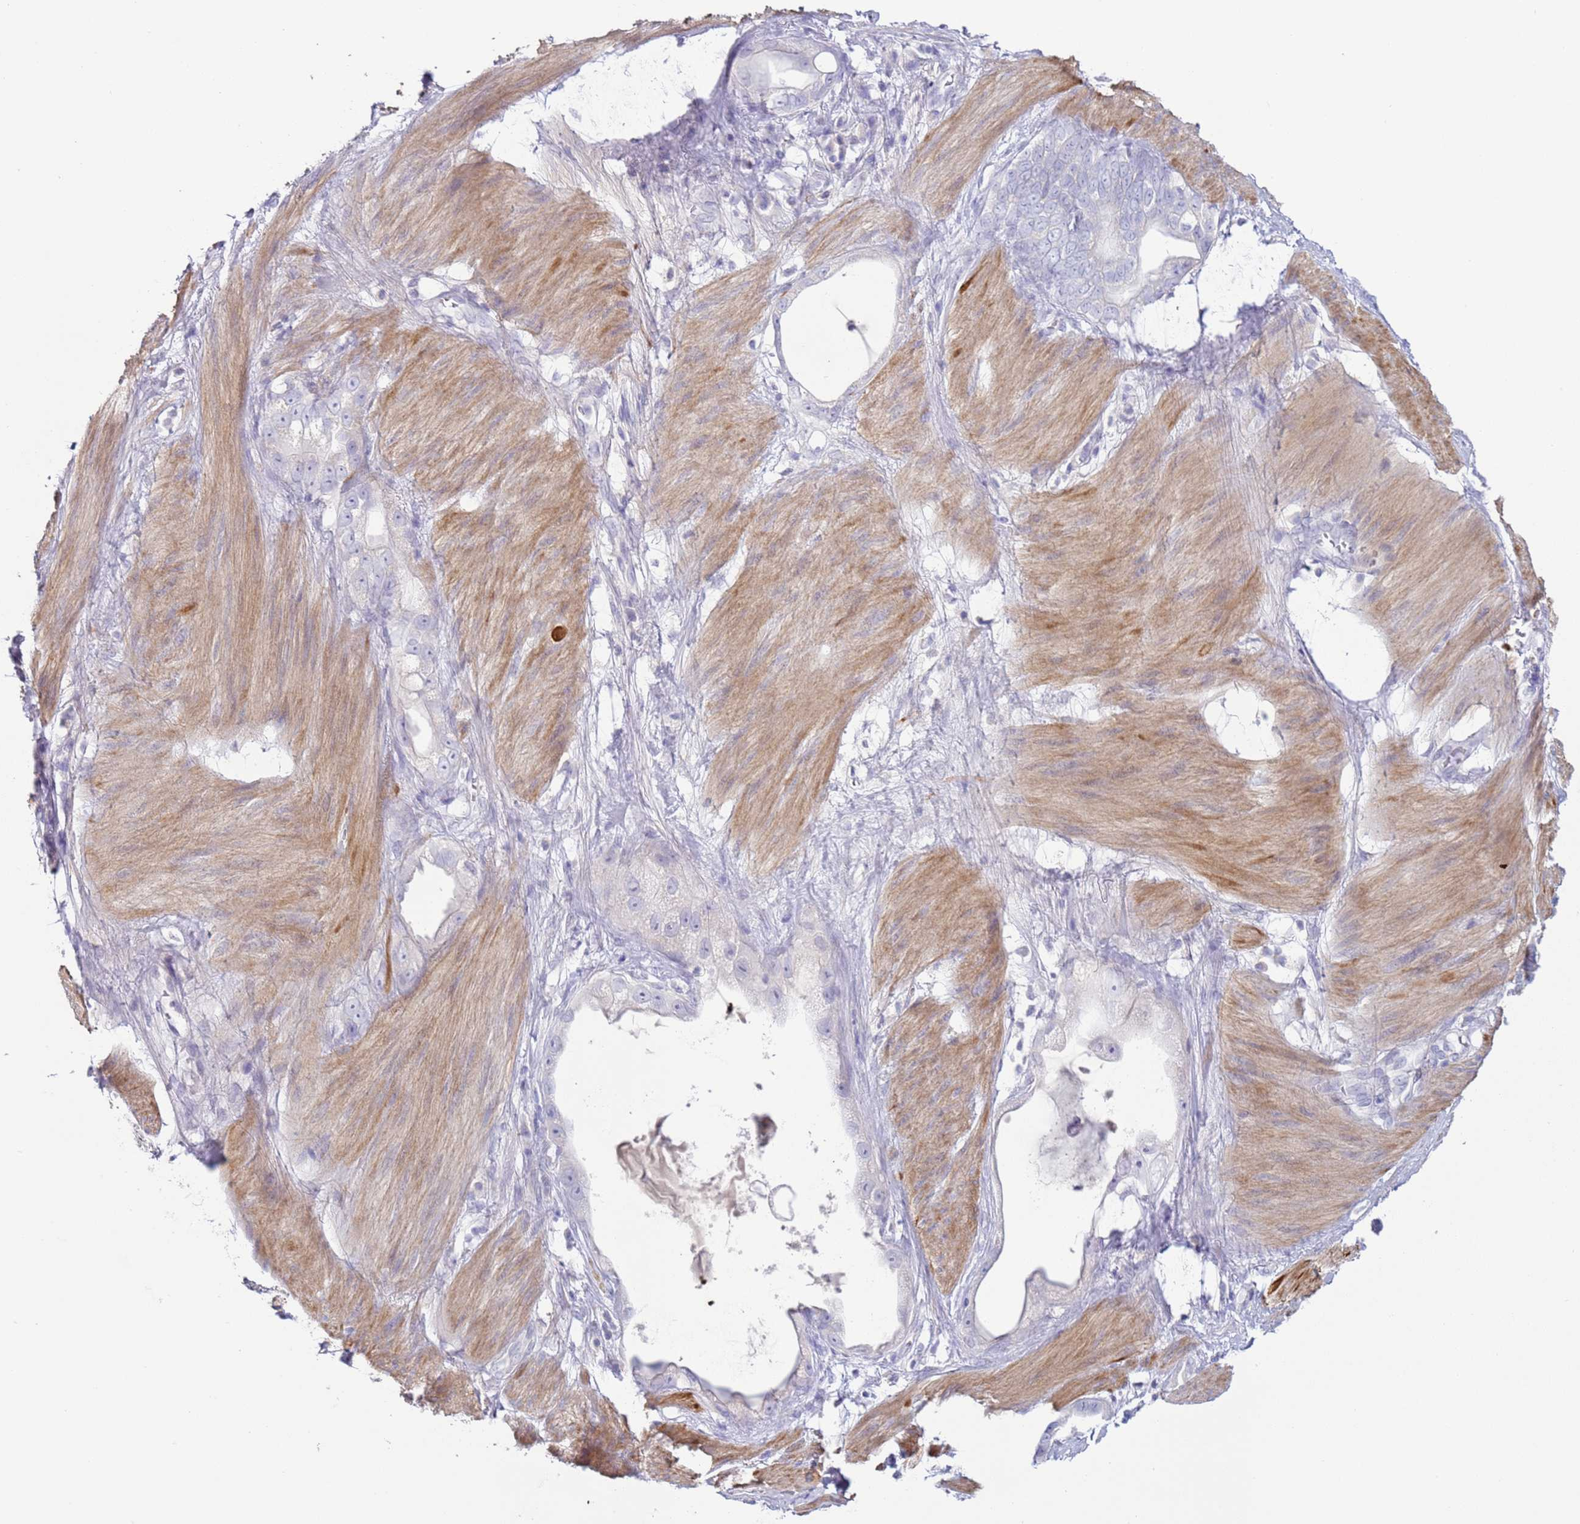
{"staining": {"intensity": "negative", "quantity": "none", "location": "none"}, "tissue": "stomach cancer", "cell_type": "Tumor cells", "image_type": "cancer", "snomed": [{"axis": "morphology", "description": "Adenocarcinoma, NOS"}, {"axis": "topography", "description": "Stomach"}], "caption": "A high-resolution photomicrograph shows IHC staining of stomach cancer, which exhibits no significant staining in tumor cells.", "gene": "NPAP1", "patient": {"sex": "male", "age": 55}}